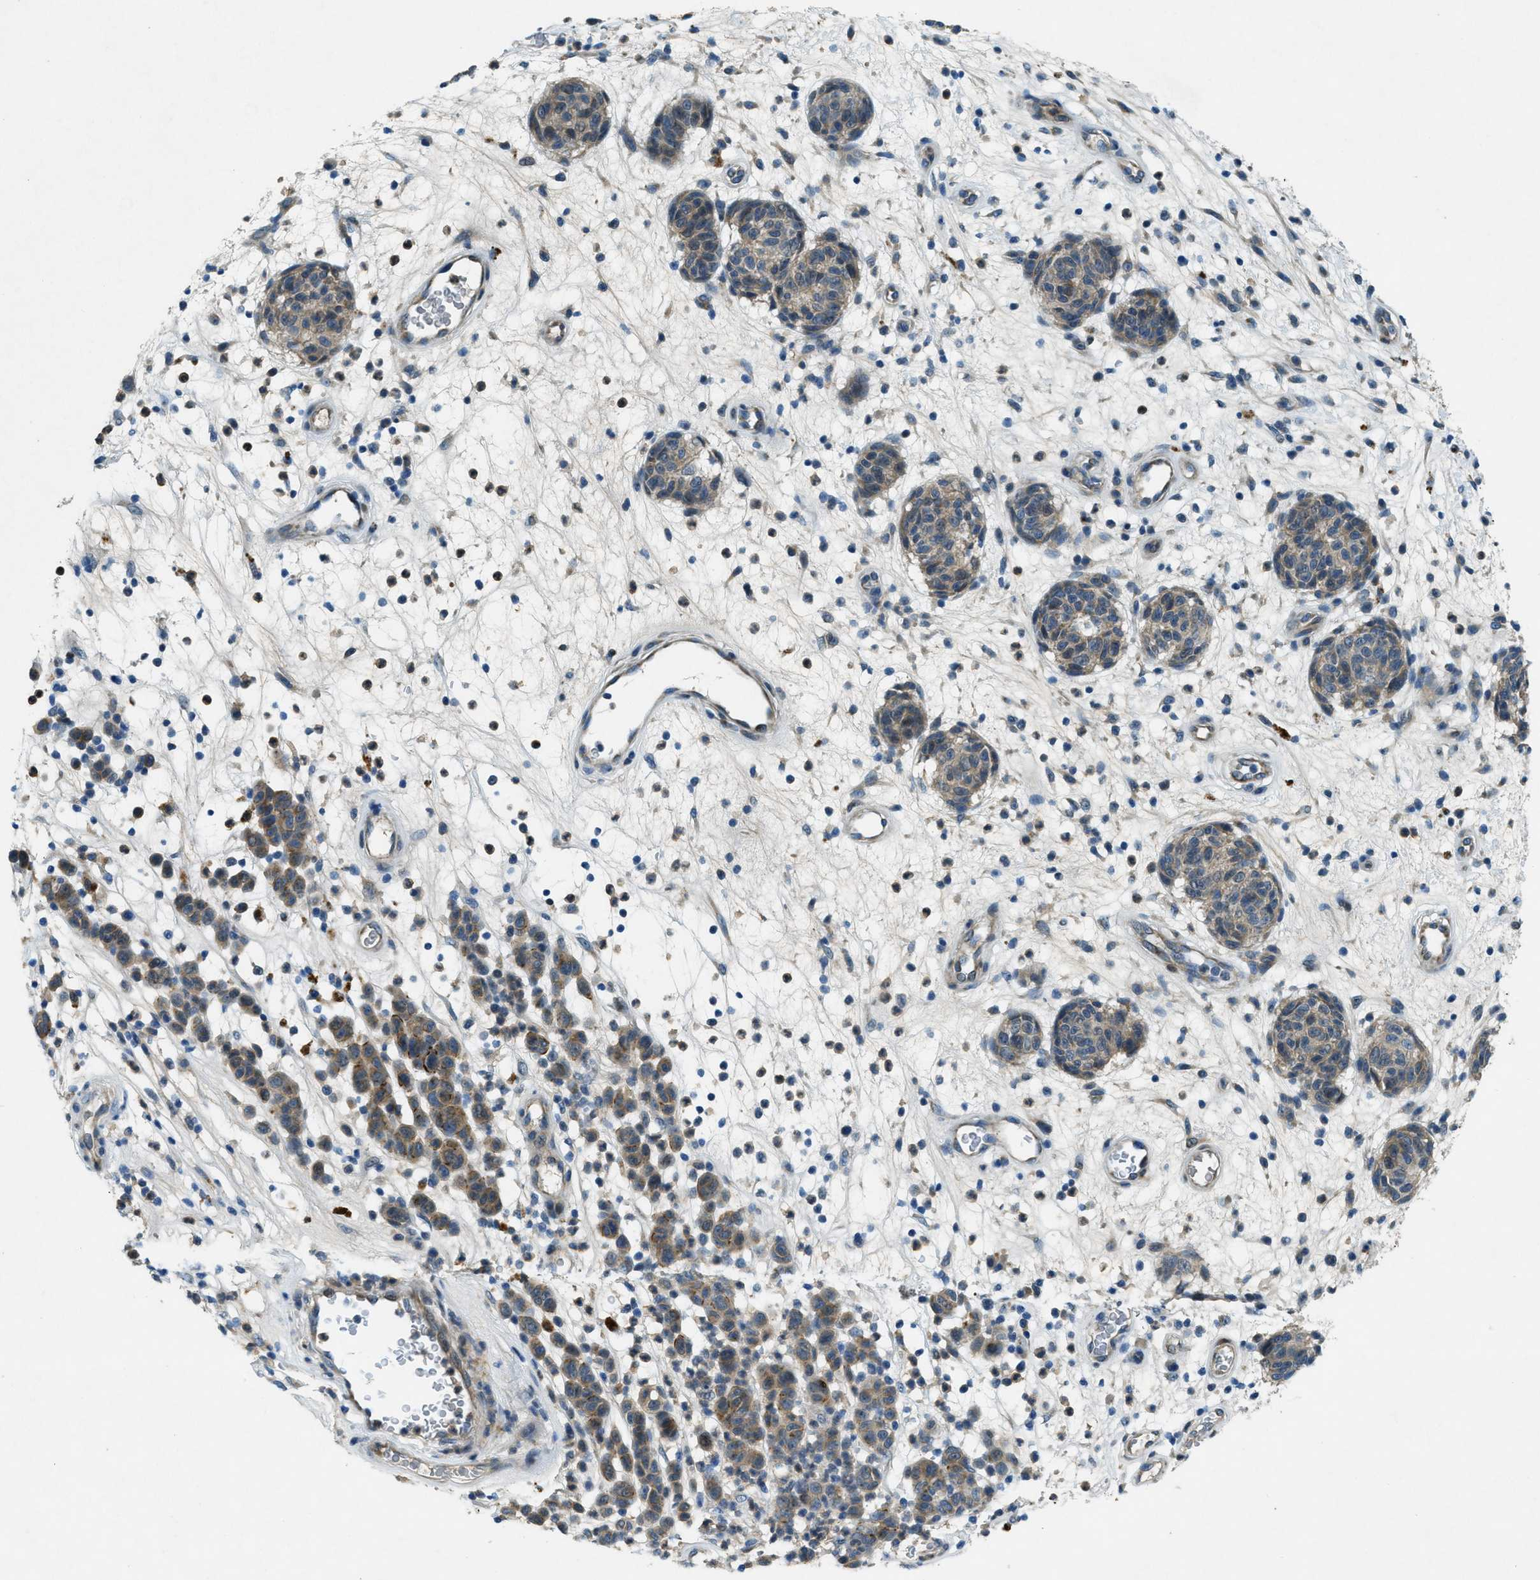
{"staining": {"intensity": "weak", "quantity": ">75%", "location": "cytoplasmic/membranous"}, "tissue": "melanoma", "cell_type": "Tumor cells", "image_type": "cancer", "snomed": [{"axis": "morphology", "description": "Malignant melanoma, NOS"}, {"axis": "topography", "description": "Skin"}], "caption": "Immunohistochemical staining of melanoma exhibits low levels of weak cytoplasmic/membranous positivity in approximately >75% of tumor cells.", "gene": "SNX14", "patient": {"sex": "male", "age": 59}}